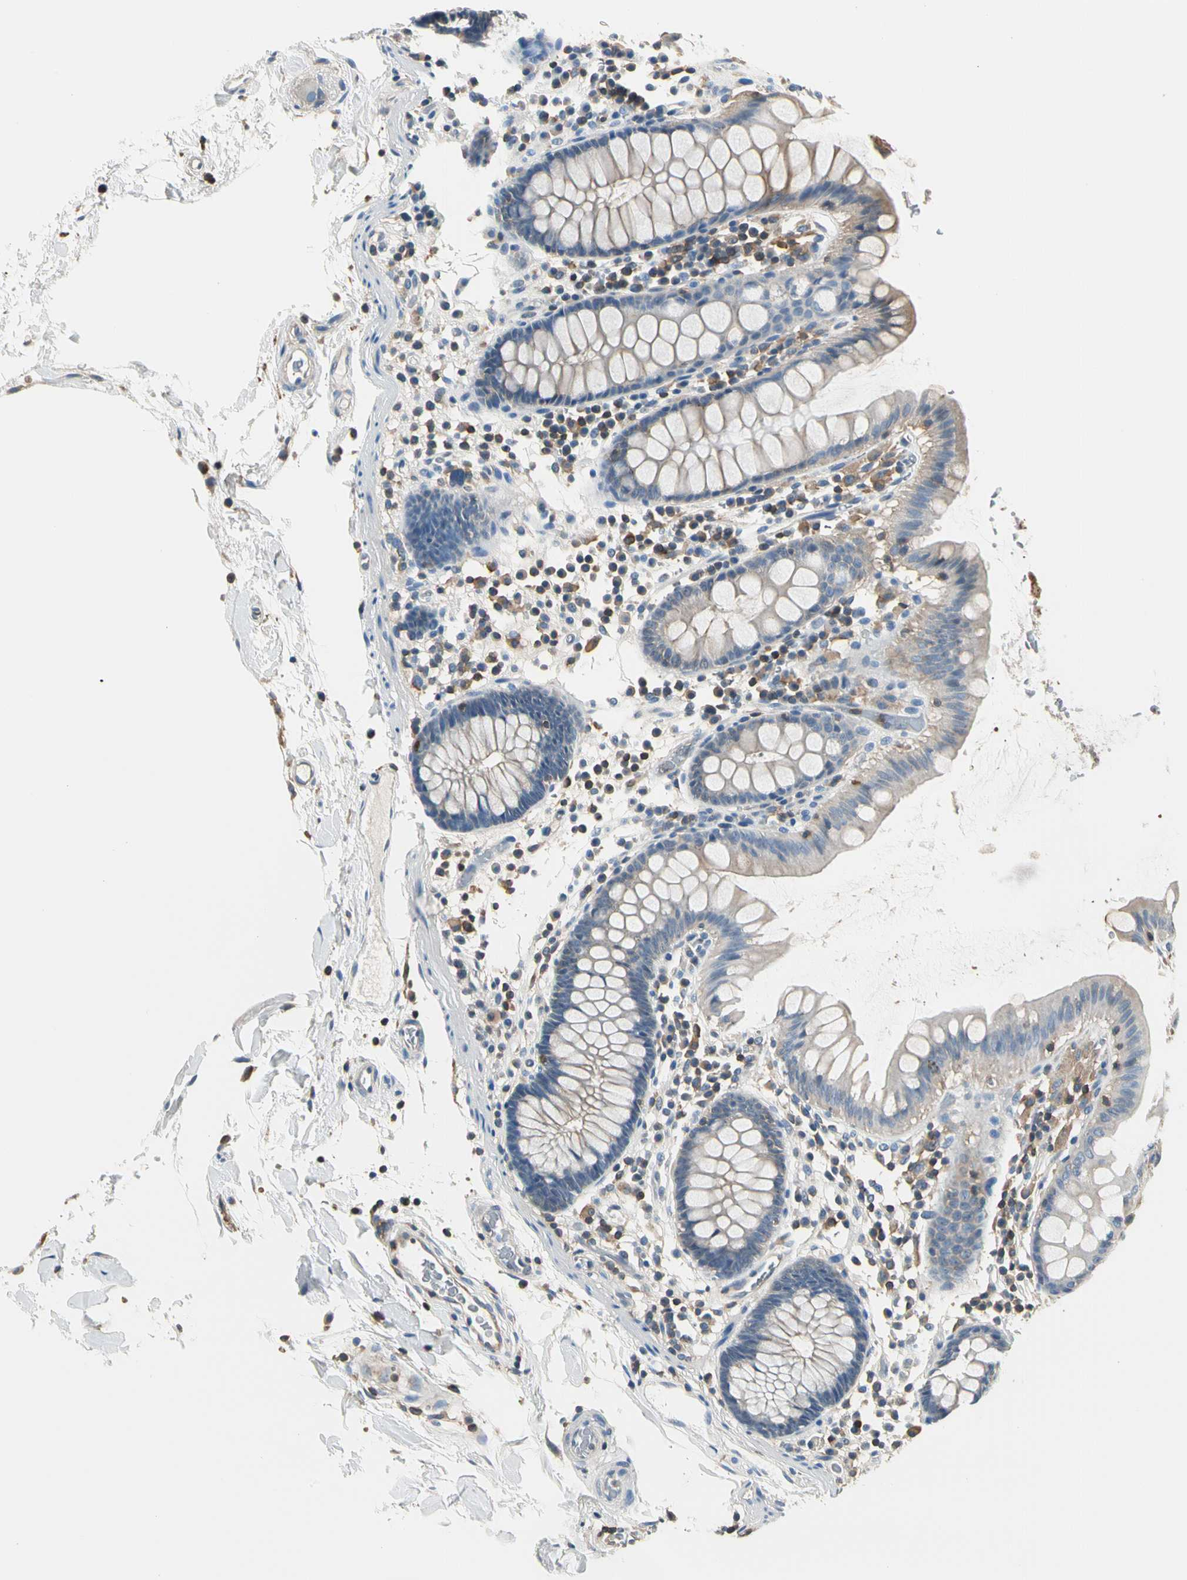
{"staining": {"intensity": "weak", "quantity": ">75%", "location": "cytoplasmic/membranous"}, "tissue": "colon", "cell_type": "Endothelial cells", "image_type": "normal", "snomed": [{"axis": "morphology", "description": "Normal tissue, NOS"}, {"axis": "topography", "description": "Colon"}], "caption": "Immunohistochemical staining of benign human colon shows weak cytoplasmic/membranous protein expression in approximately >75% of endothelial cells. Using DAB (3,3'-diaminobenzidine) (brown) and hematoxylin (blue) stains, captured at high magnification using brightfield microscopy.", "gene": "CAPZA2", "patient": {"sex": "female", "age": 78}}